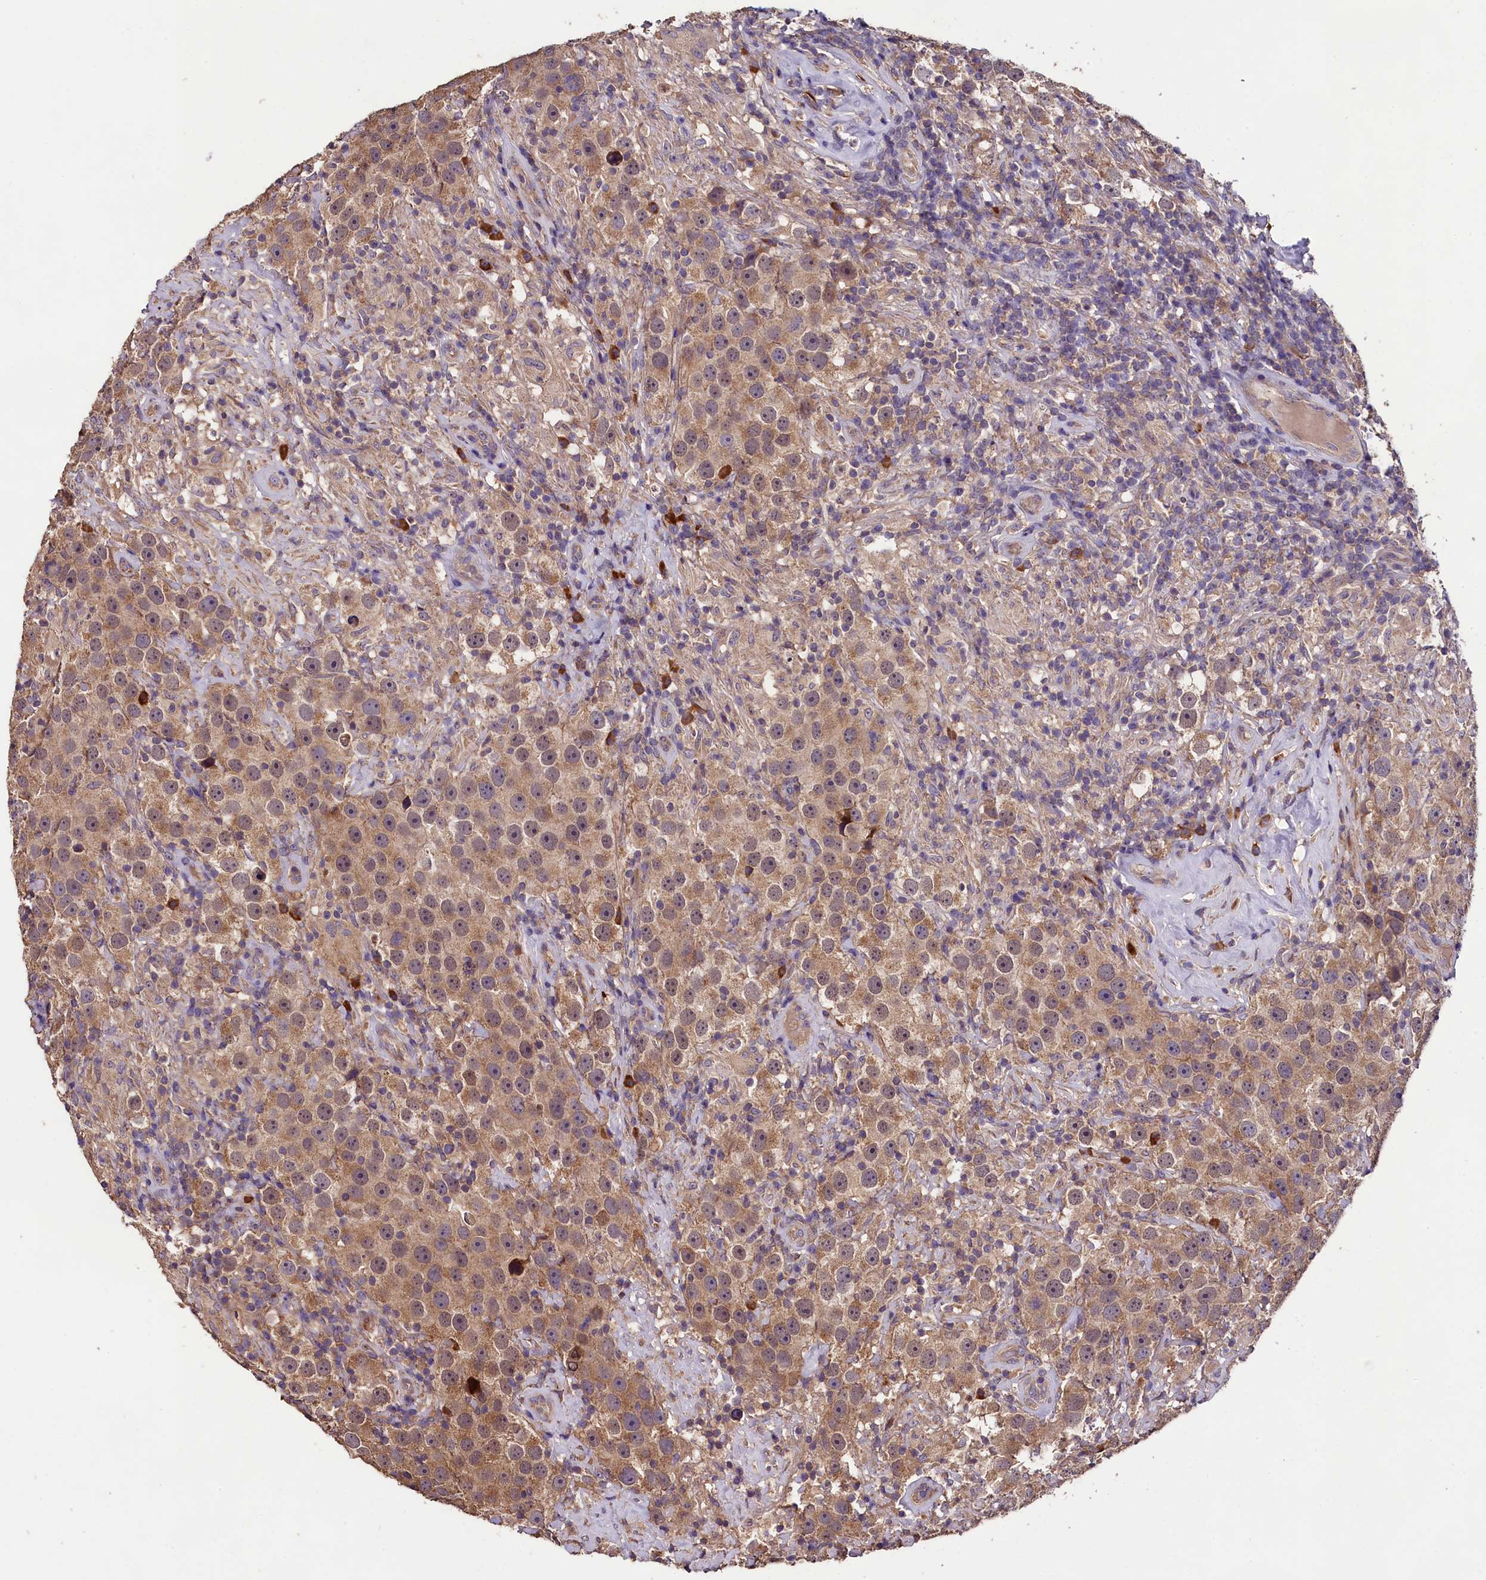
{"staining": {"intensity": "moderate", "quantity": ">75%", "location": "cytoplasmic/membranous"}, "tissue": "testis cancer", "cell_type": "Tumor cells", "image_type": "cancer", "snomed": [{"axis": "morphology", "description": "Seminoma, NOS"}, {"axis": "topography", "description": "Testis"}], "caption": "A high-resolution micrograph shows immunohistochemistry (IHC) staining of testis seminoma, which reveals moderate cytoplasmic/membranous positivity in approximately >75% of tumor cells.", "gene": "ENKD1", "patient": {"sex": "male", "age": 49}}